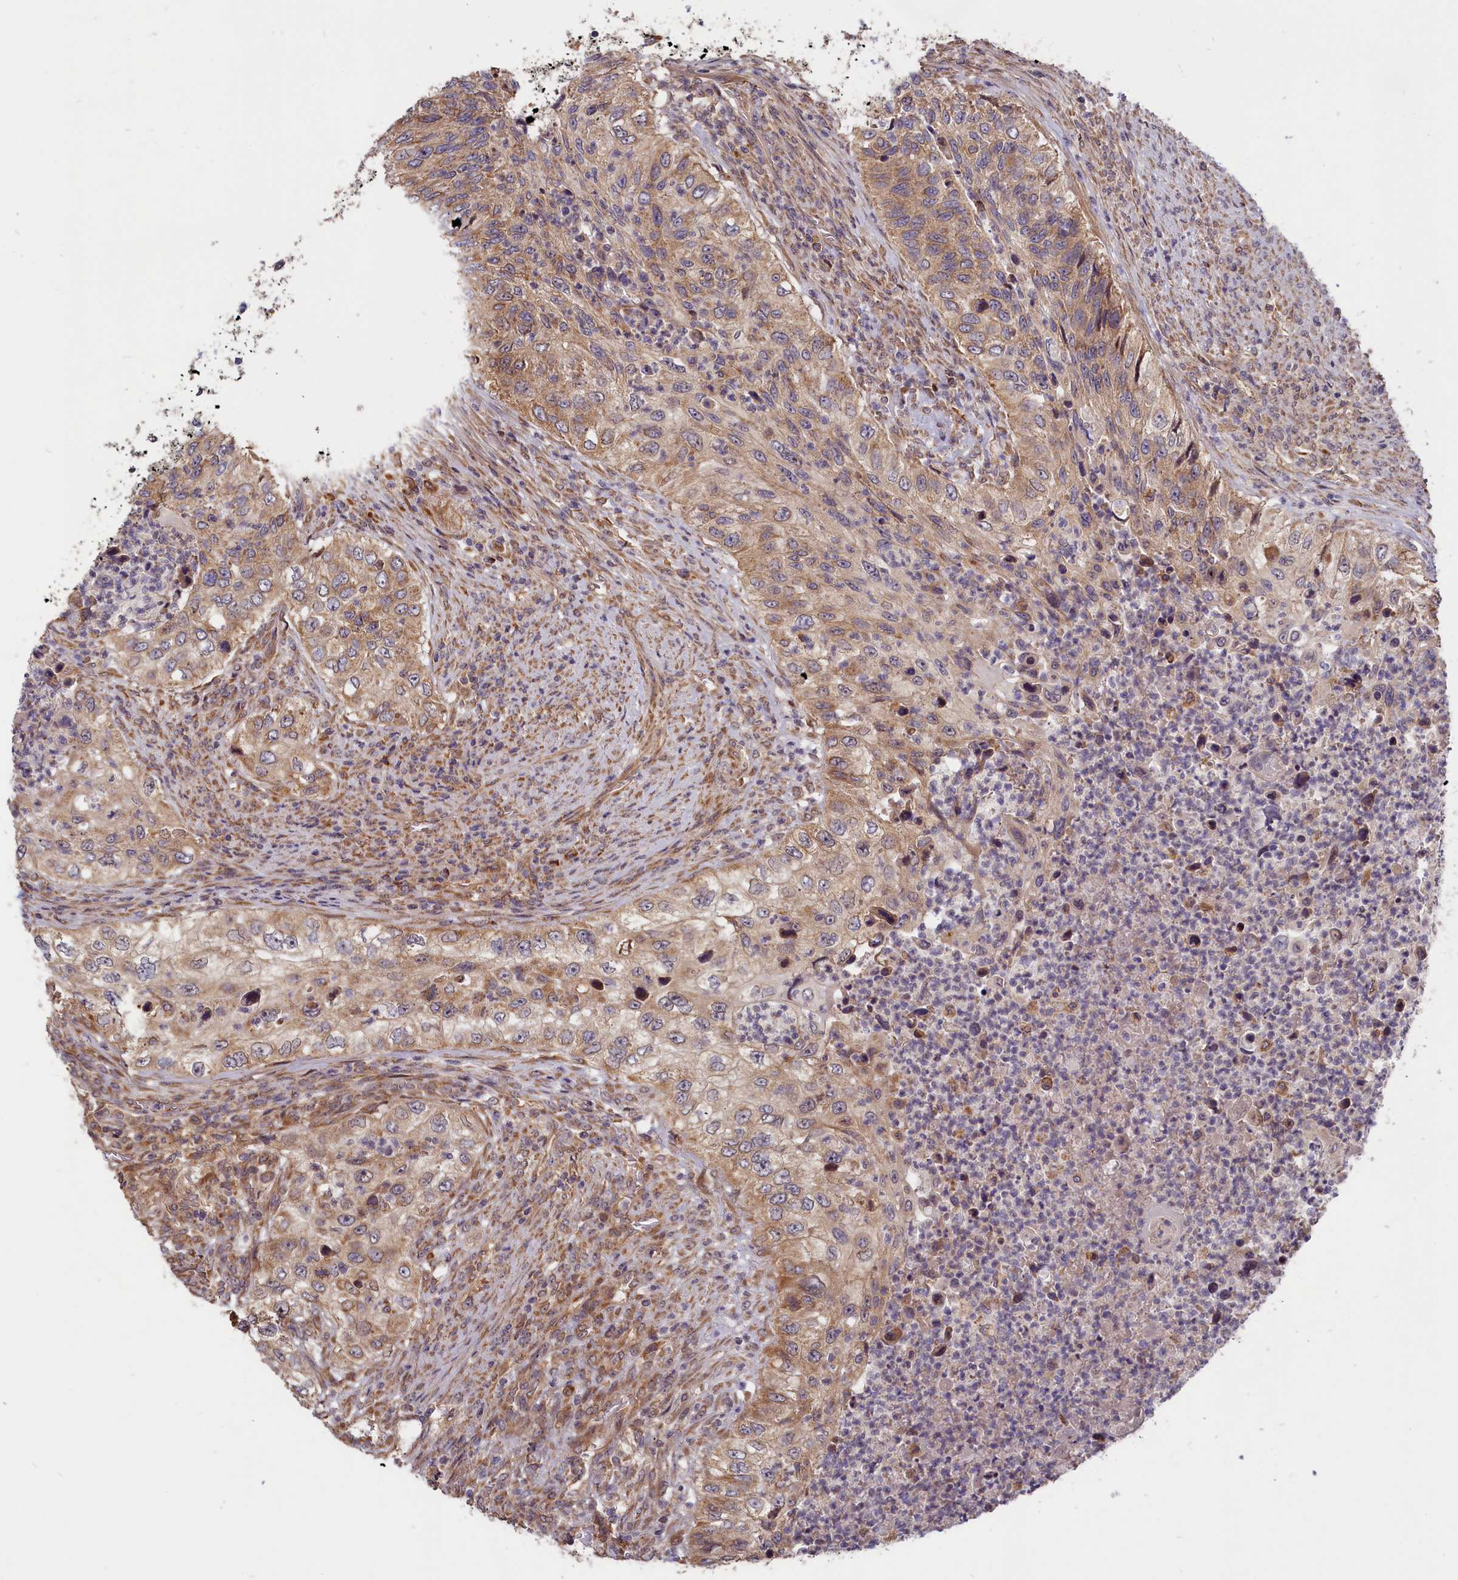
{"staining": {"intensity": "moderate", "quantity": "25%-75%", "location": "cytoplasmic/membranous"}, "tissue": "urothelial cancer", "cell_type": "Tumor cells", "image_type": "cancer", "snomed": [{"axis": "morphology", "description": "Urothelial carcinoma, High grade"}, {"axis": "topography", "description": "Urinary bladder"}], "caption": "A brown stain labels moderate cytoplasmic/membranous staining of a protein in human urothelial carcinoma (high-grade) tumor cells. Using DAB (3,3'-diaminobenzidine) (brown) and hematoxylin (blue) stains, captured at high magnification using brightfield microscopy.", "gene": "CEP44", "patient": {"sex": "female", "age": 60}}